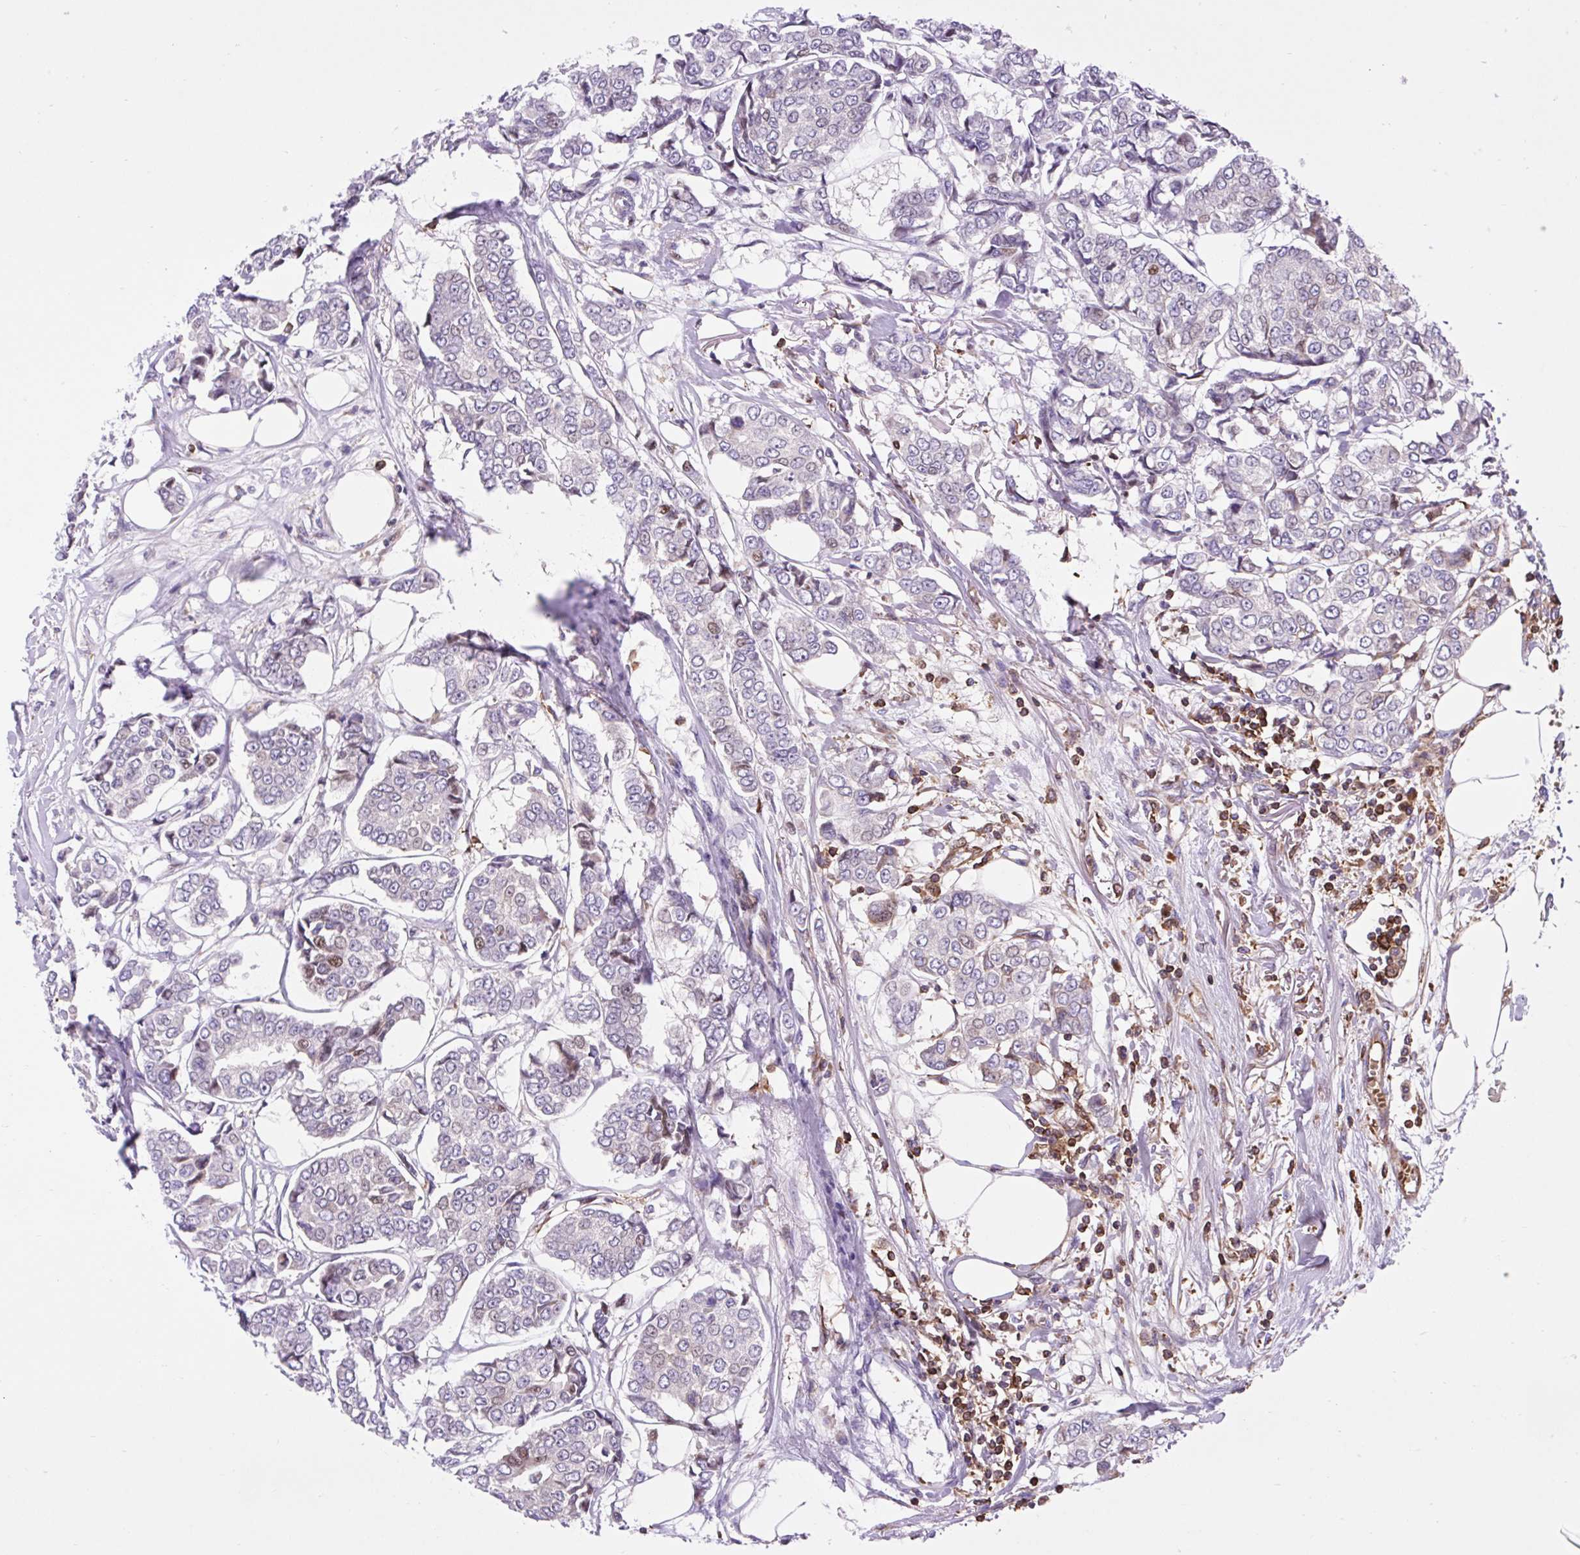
{"staining": {"intensity": "negative", "quantity": "none", "location": "none"}, "tissue": "breast cancer", "cell_type": "Tumor cells", "image_type": "cancer", "snomed": [{"axis": "morphology", "description": "Duct carcinoma"}, {"axis": "topography", "description": "Breast"}], "caption": "An image of breast invasive ductal carcinoma stained for a protein shows no brown staining in tumor cells.", "gene": "TPRG1", "patient": {"sex": "female", "age": 94}}